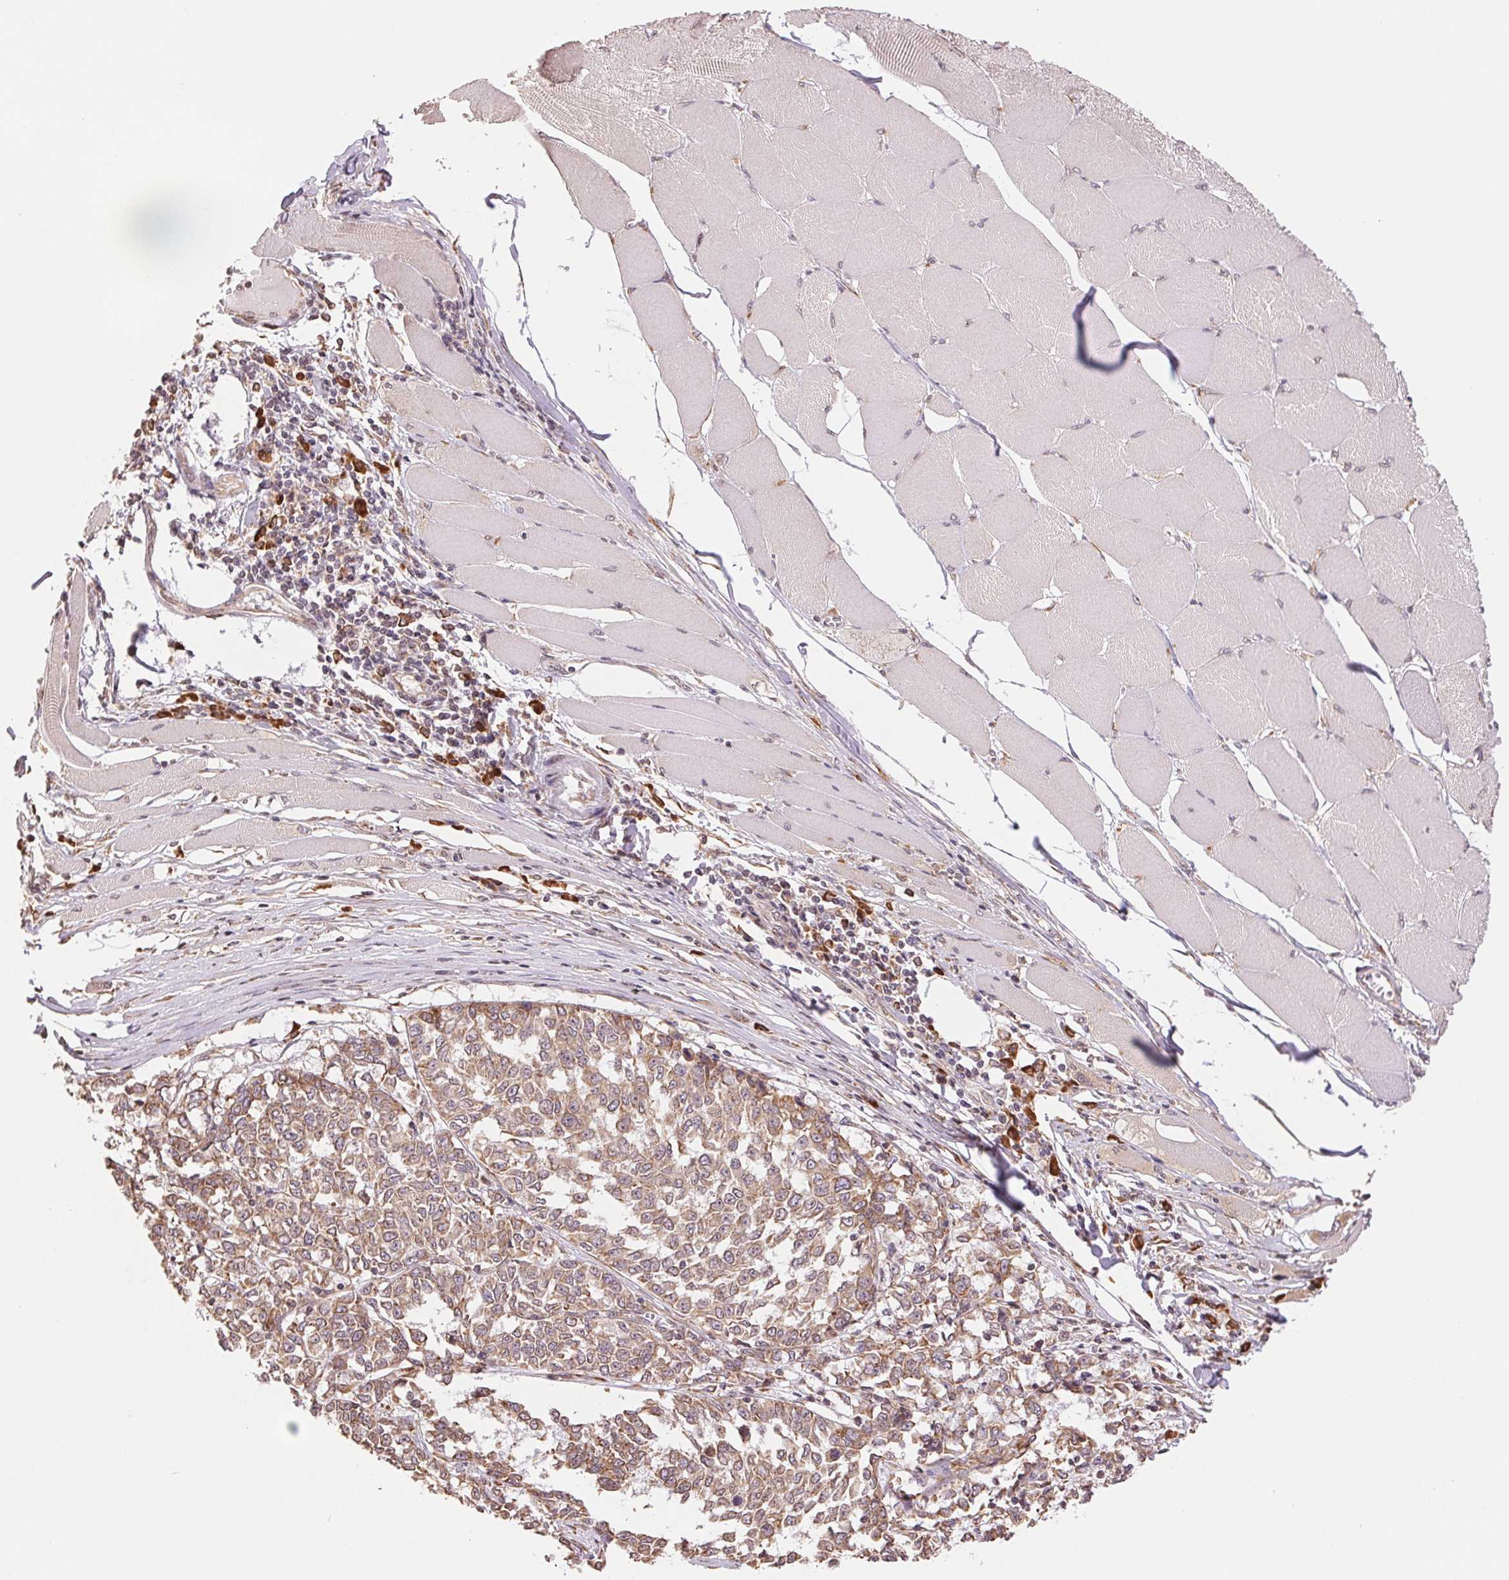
{"staining": {"intensity": "weak", "quantity": ">75%", "location": "cytoplasmic/membranous"}, "tissue": "melanoma", "cell_type": "Tumor cells", "image_type": "cancer", "snomed": [{"axis": "morphology", "description": "Malignant melanoma, NOS"}, {"axis": "topography", "description": "Skin"}], "caption": "A high-resolution micrograph shows immunohistochemistry staining of melanoma, which exhibits weak cytoplasmic/membranous staining in approximately >75% of tumor cells.", "gene": "RPN1", "patient": {"sex": "female", "age": 72}}